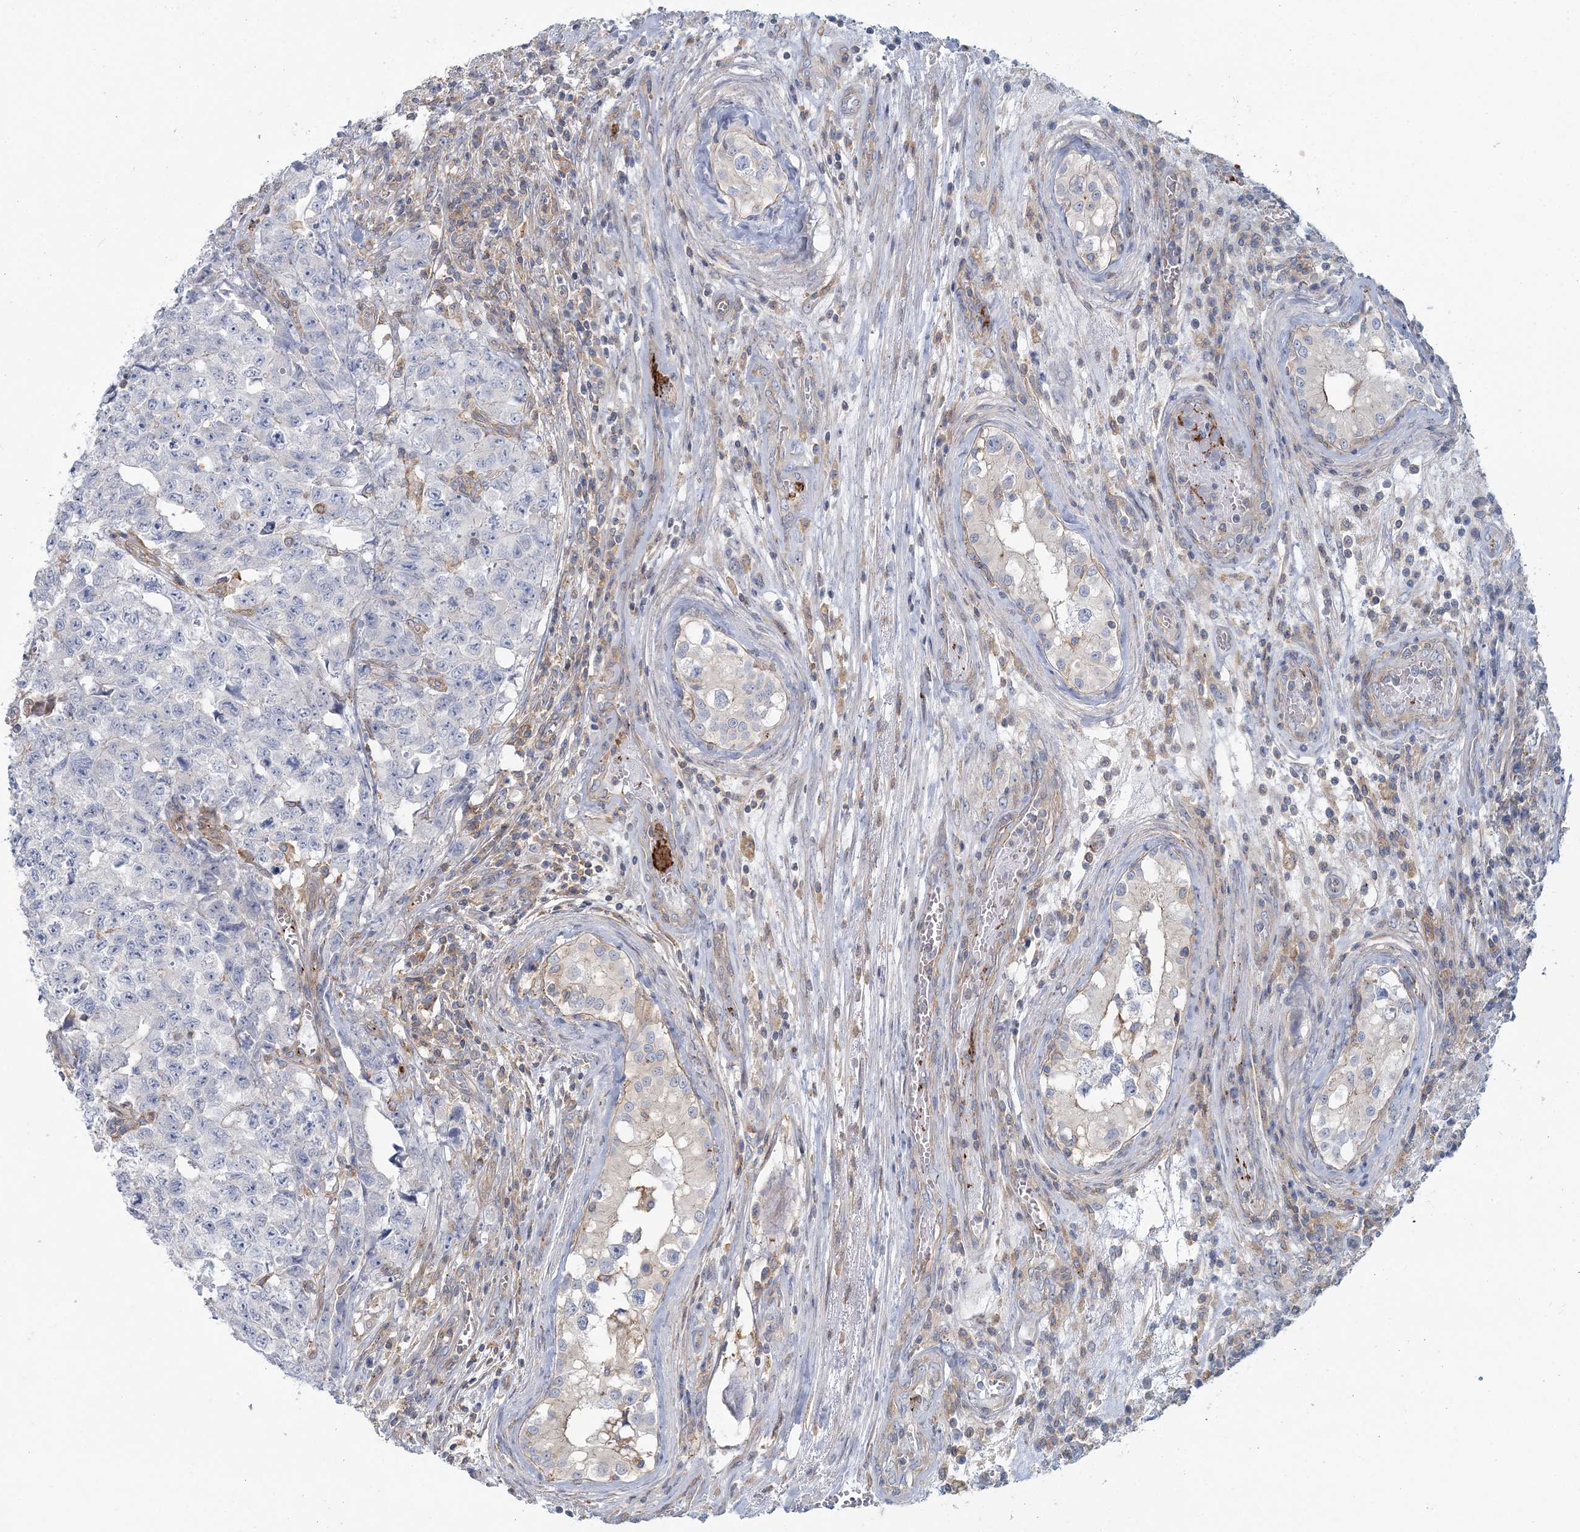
{"staining": {"intensity": "negative", "quantity": "none", "location": "none"}, "tissue": "testis cancer", "cell_type": "Tumor cells", "image_type": "cancer", "snomed": [{"axis": "morphology", "description": "Carcinoma, Embryonal, NOS"}, {"axis": "topography", "description": "Testis"}], "caption": "High power microscopy histopathology image of an IHC image of testis cancer (embryonal carcinoma), revealing no significant staining in tumor cells.", "gene": "CUEDC2", "patient": {"sex": "male", "age": 28}}